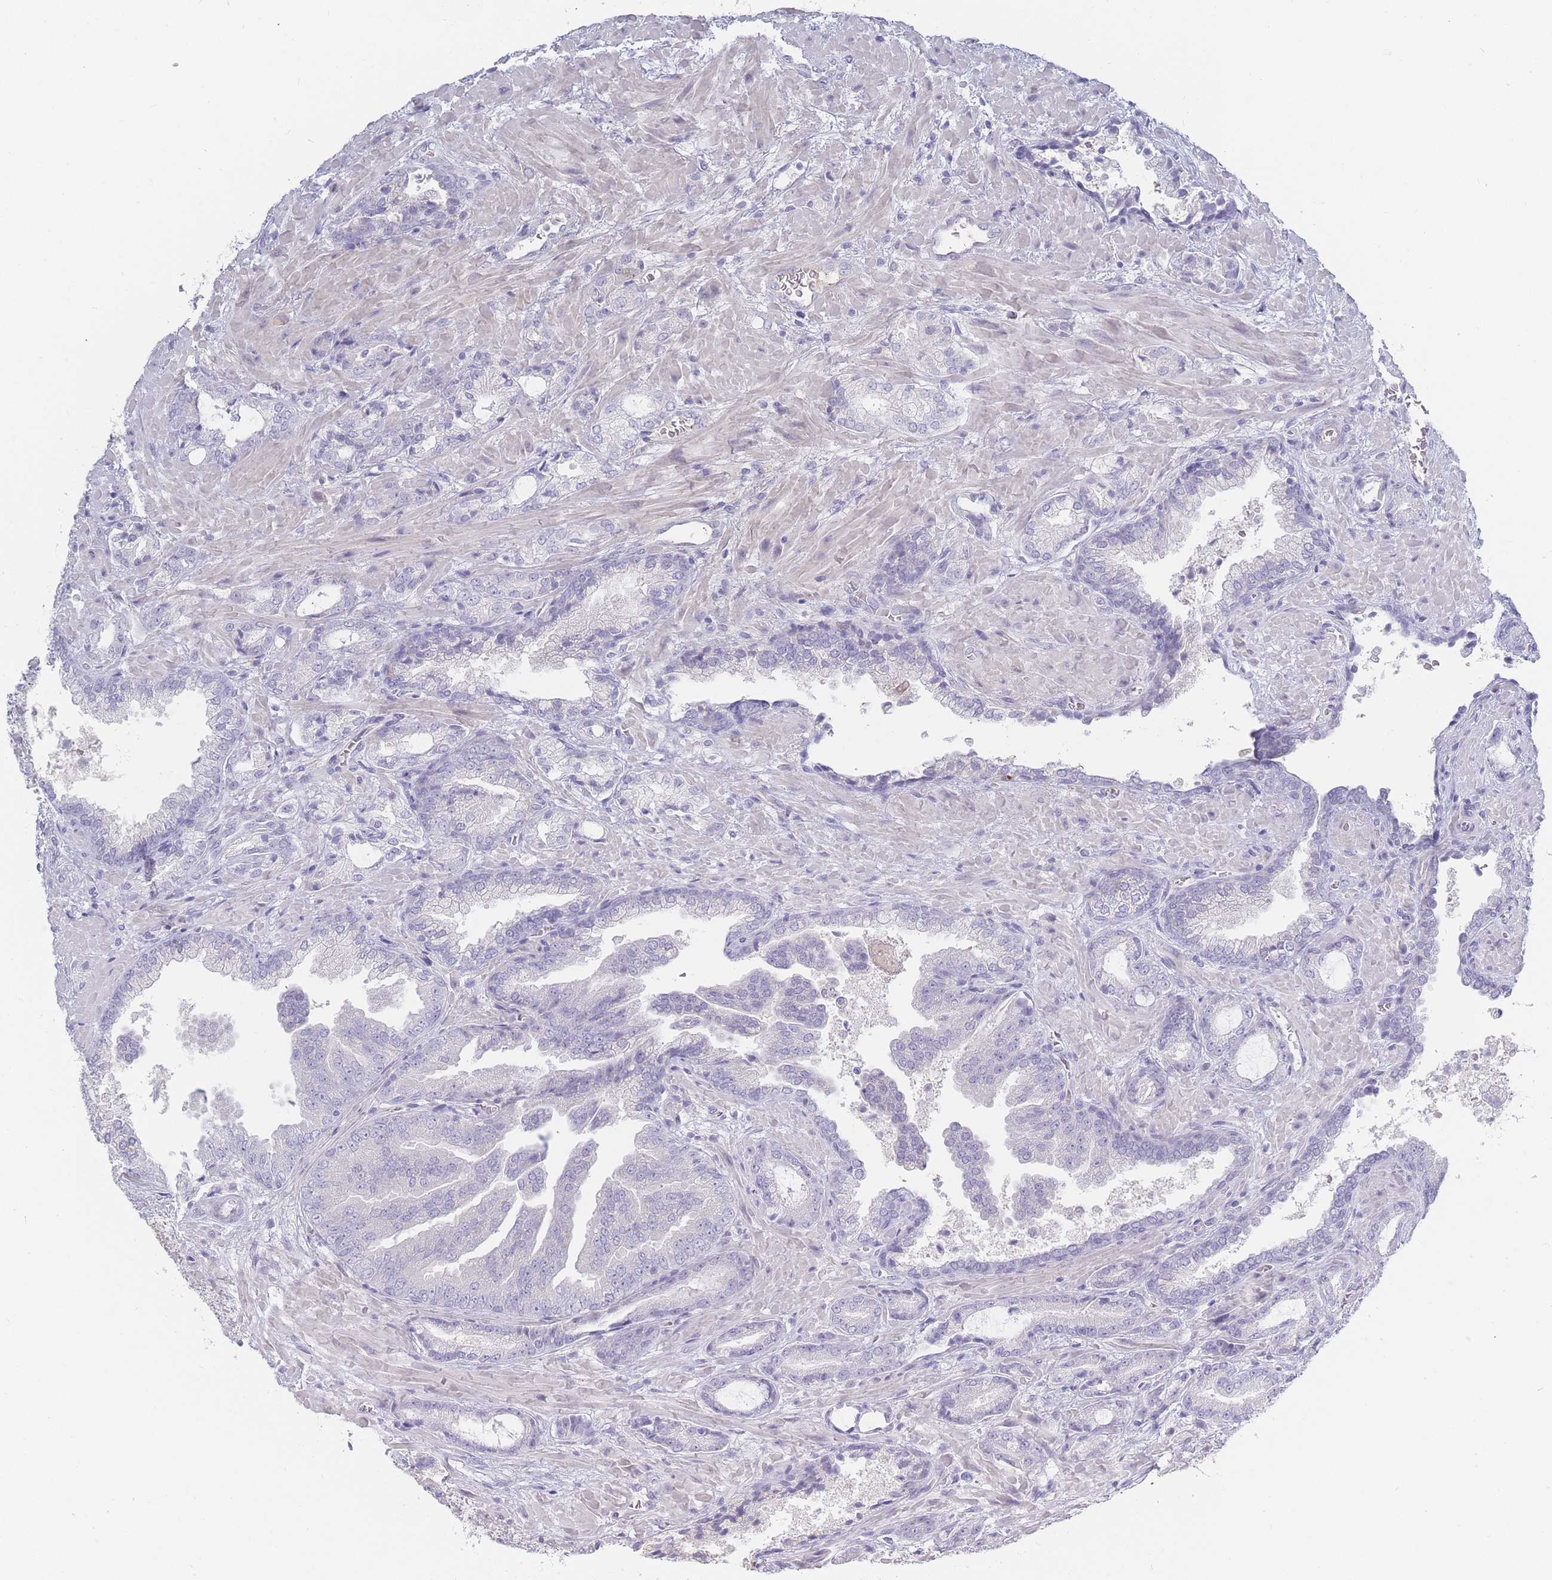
{"staining": {"intensity": "negative", "quantity": "none", "location": "none"}, "tissue": "prostate cancer", "cell_type": "Tumor cells", "image_type": "cancer", "snomed": [{"axis": "morphology", "description": "Adenocarcinoma, High grade"}, {"axis": "topography", "description": "Prostate"}], "caption": "Prostate adenocarcinoma (high-grade) was stained to show a protein in brown. There is no significant expression in tumor cells.", "gene": "PRG4", "patient": {"sex": "male", "age": 68}}